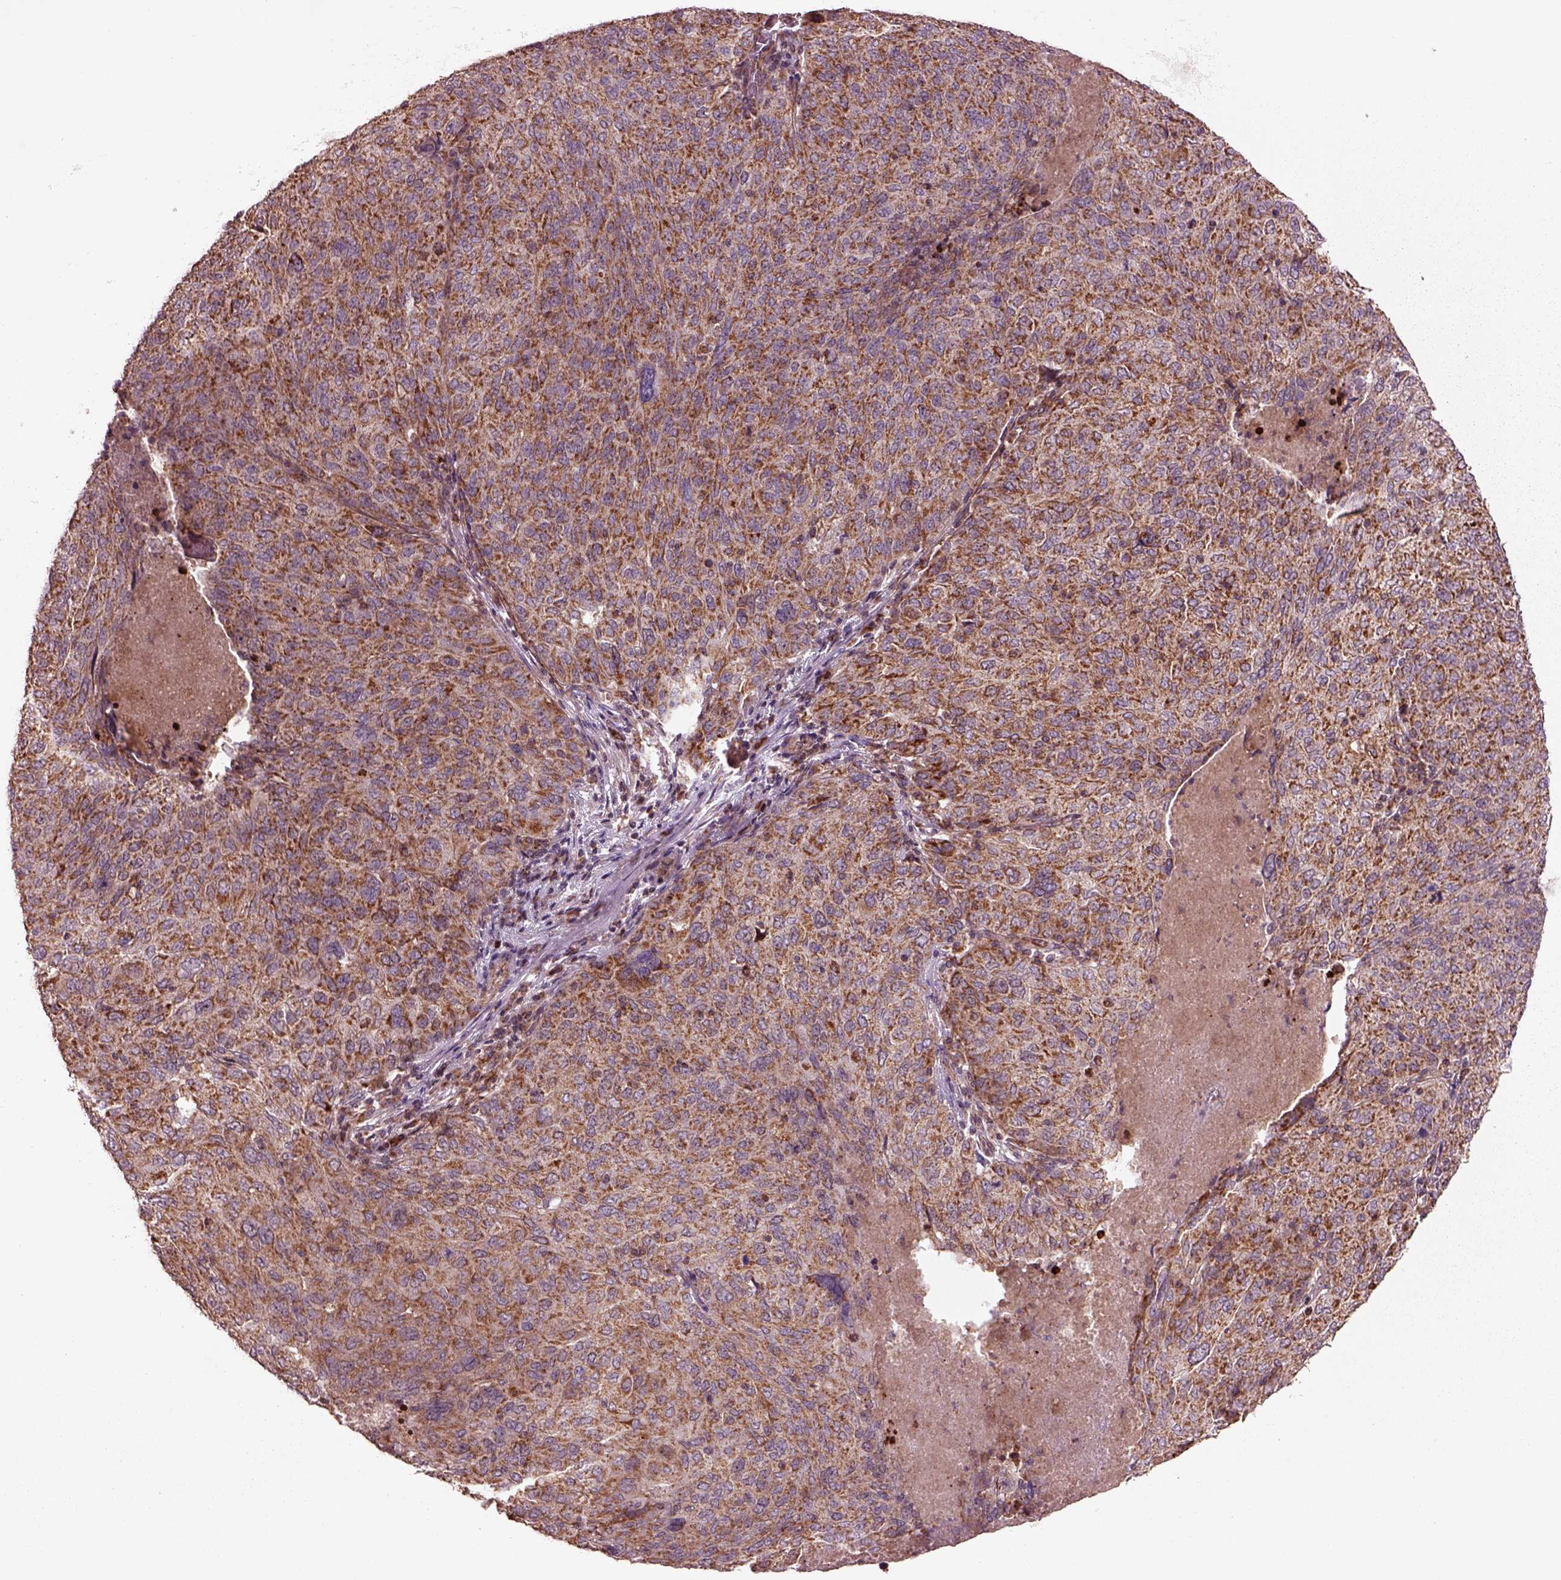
{"staining": {"intensity": "moderate", "quantity": ">75%", "location": "cytoplasmic/membranous"}, "tissue": "ovarian cancer", "cell_type": "Tumor cells", "image_type": "cancer", "snomed": [{"axis": "morphology", "description": "Carcinoma, endometroid"}, {"axis": "topography", "description": "Ovary"}], "caption": "IHC histopathology image of neoplastic tissue: ovarian cancer (endometroid carcinoma) stained using IHC reveals medium levels of moderate protein expression localized specifically in the cytoplasmic/membranous of tumor cells, appearing as a cytoplasmic/membranous brown color.", "gene": "SLC25A5", "patient": {"sex": "female", "age": 58}}